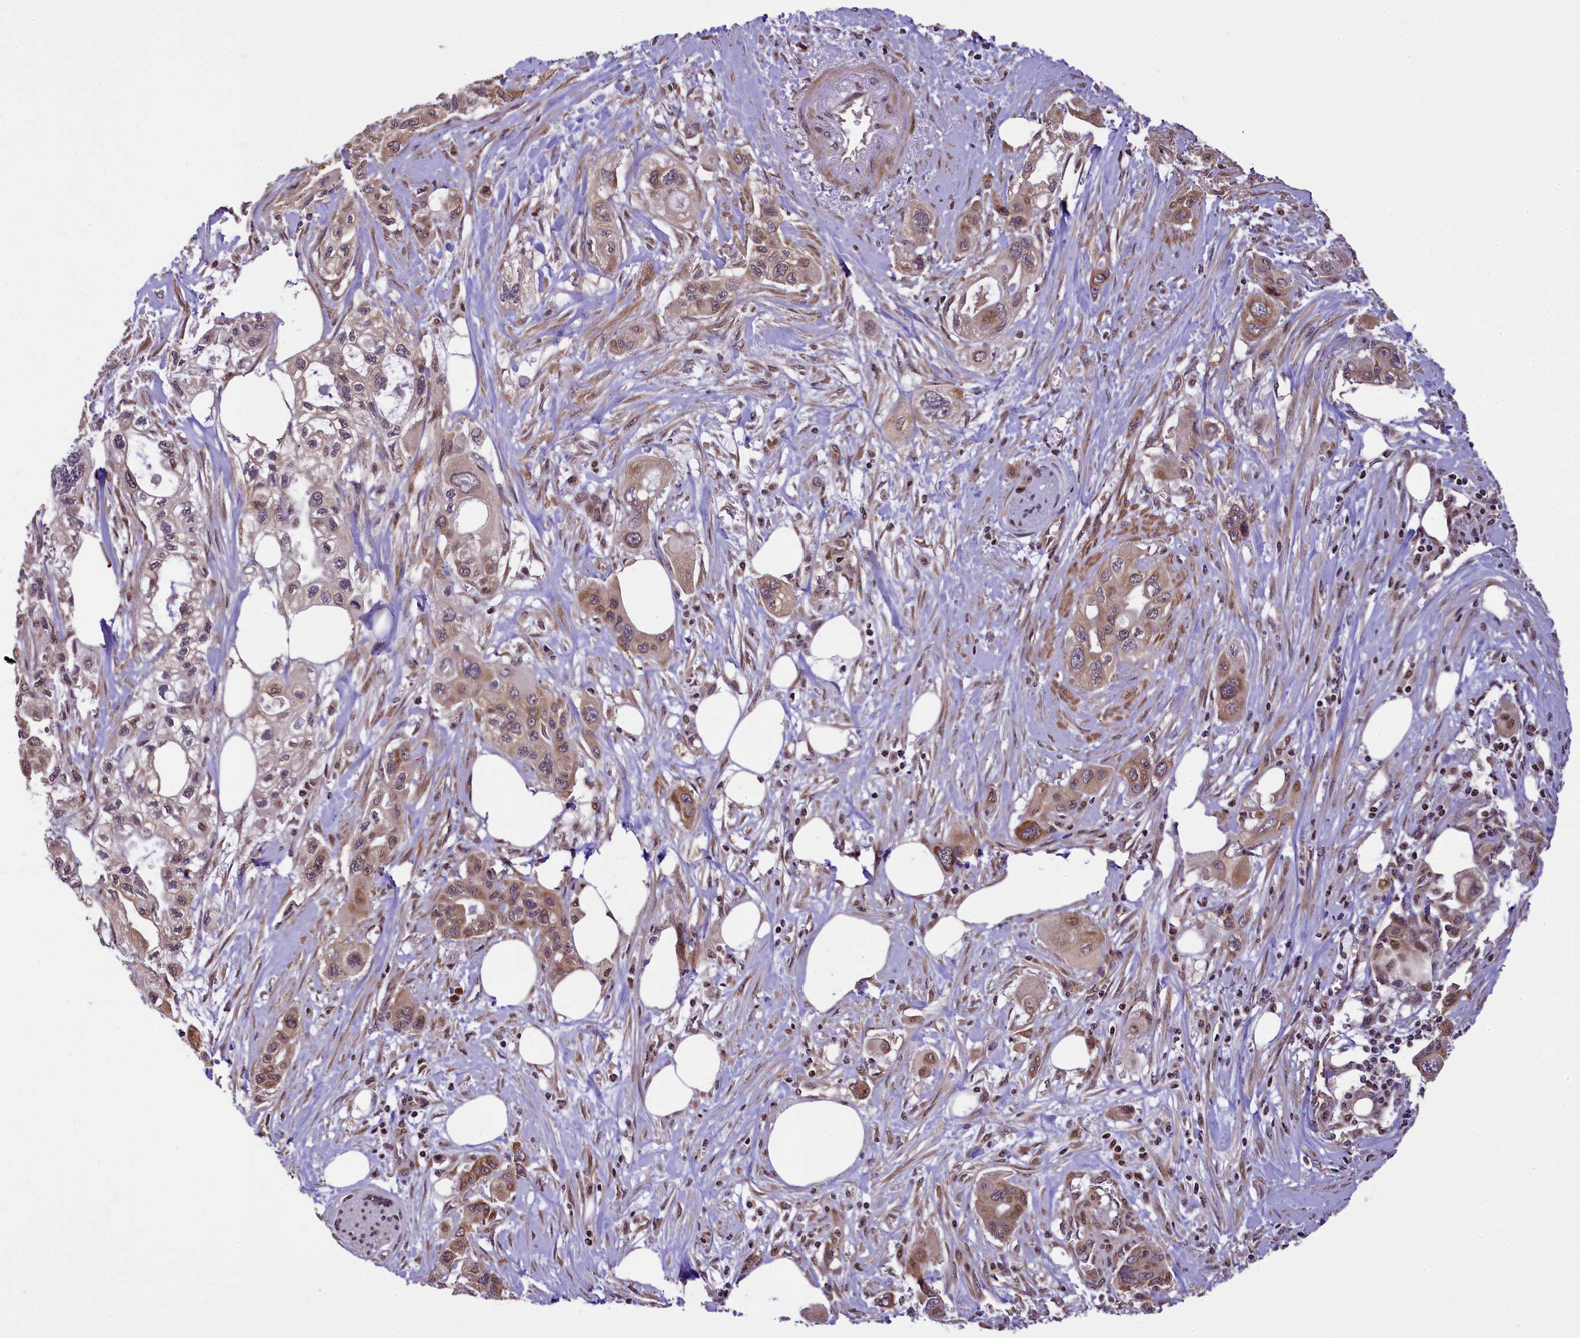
{"staining": {"intensity": "moderate", "quantity": ">75%", "location": "cytoplasmic/membranous"}, "tissue": "pancreatic cancer", "cell_type": "Tumor cells", "image_type": "cancer", "snomed": [{"axis": "morphology", "description": "Adenocarcinoma, NOS"}, {"axis": "topography", "description": "Pancreas"}], "caption": "Immunohistochemistry (DAB (3,3'-diaminobenzidine)) staining of human pancreatic cancer (adenocarcinoma) reveals moderate cytoplasmic/membranous protein positivity in approximately >75% of tumor cells.", "gene": "RBBP8", "patient": {"sex": "male", "age": 75}}